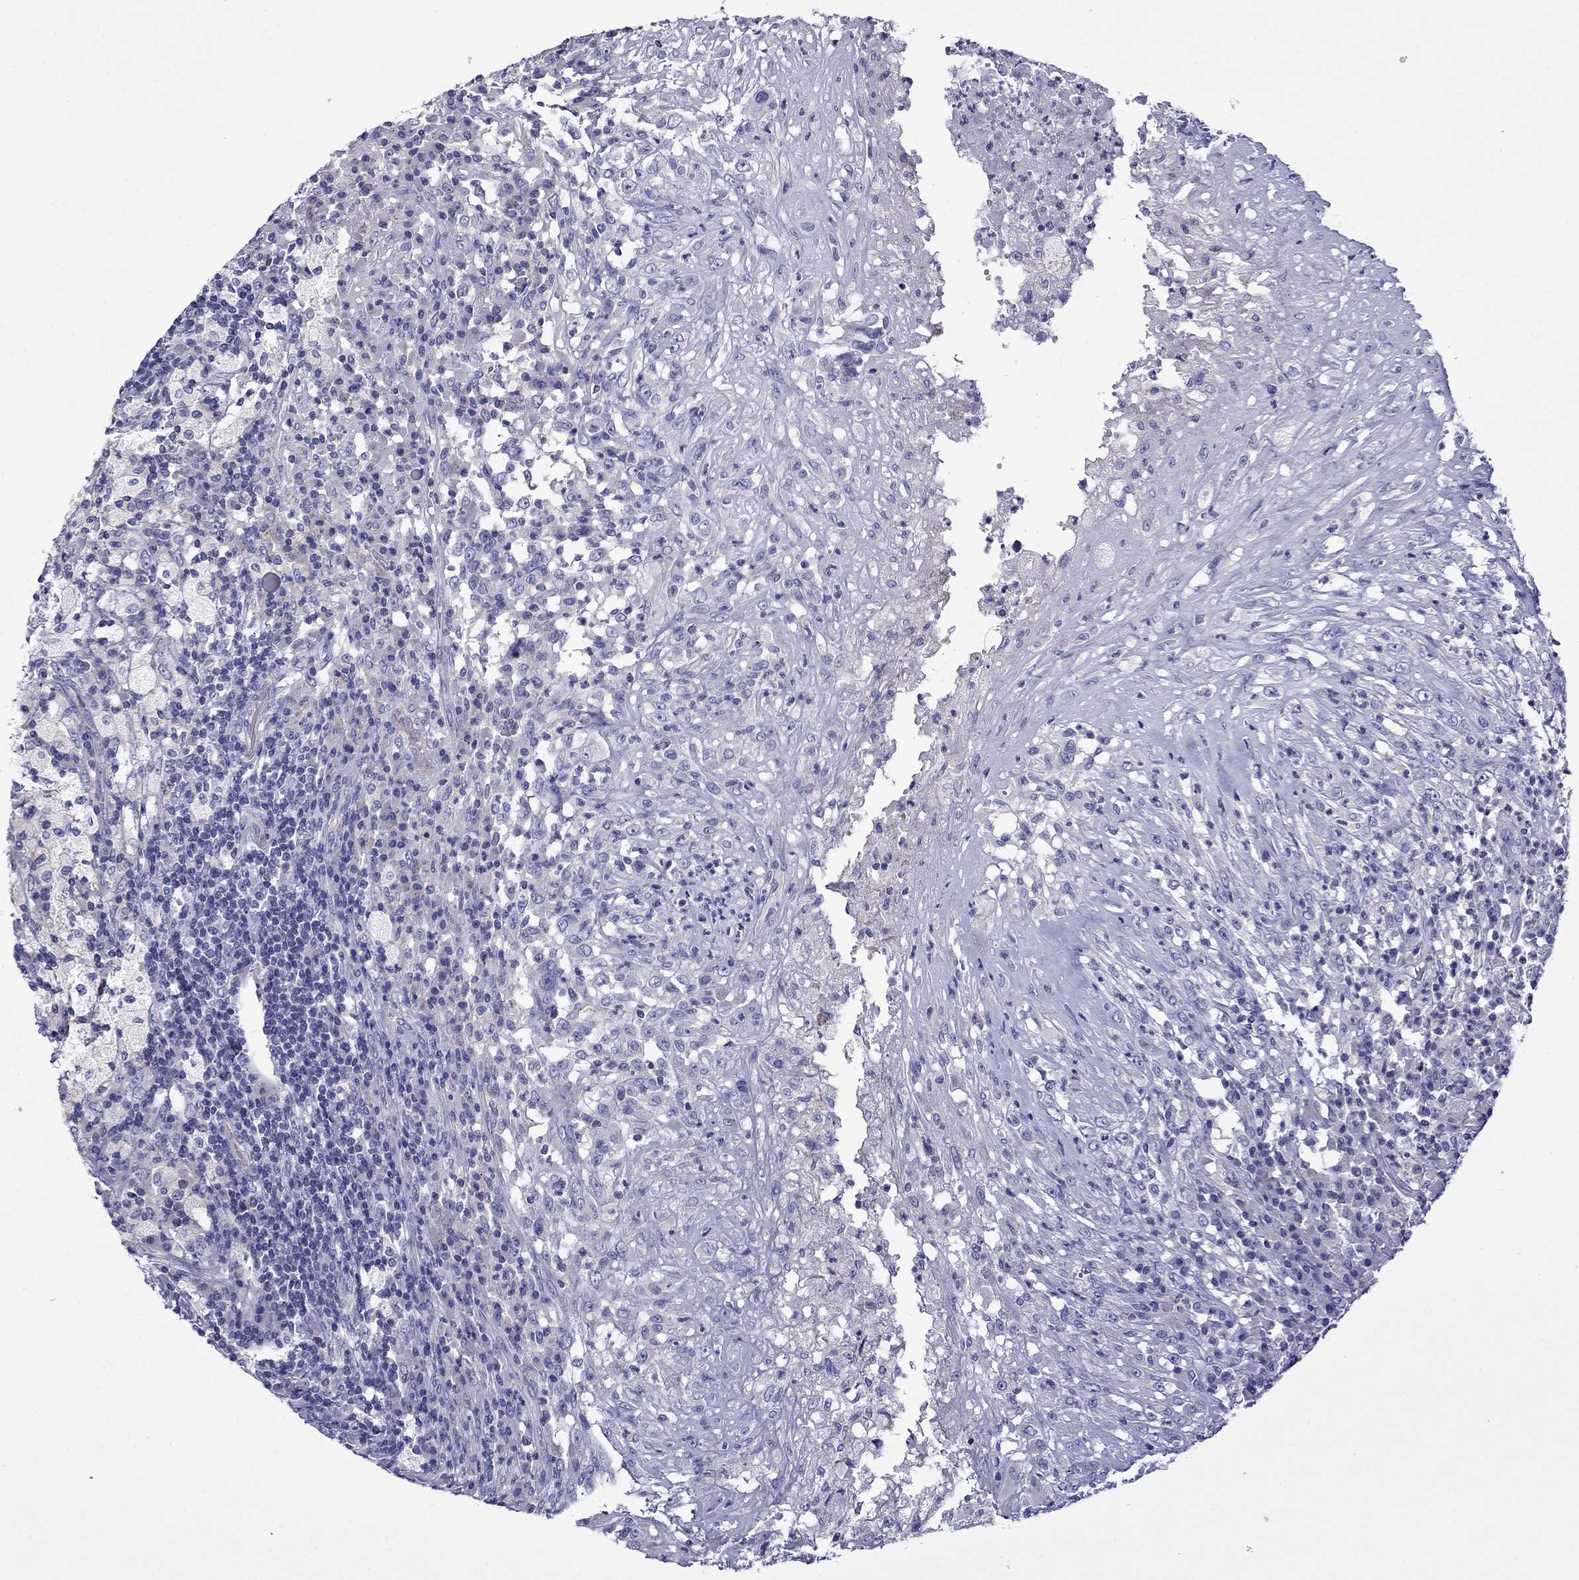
{"staining": {"intensity": "negative", "quantity": "none", "location": "none"}, "tissue": "testis cancer", "cell_type": "Tumor cells", "image_type": "cancer", "snomed": [{"axis": "morphology", "description": "Necrosis, NOS"}, {"axis": "morphology", "description": "Carcinoma, Embryonal, NOS"}, {"axis": "topography", "description": "Testis"}], "caption": "High power microscopy histopathology image of an IHC micrograph of testis cancer, revealing no significant expression in tumor cells. (Stains: DAB (3,3'-diaminobenzidine) IHC with hematoxylin counter stain, Microscopy: brightfield microscopy at high magnification).", "gene": "STAR", "patient": {"sex": "male", "age": 19}}